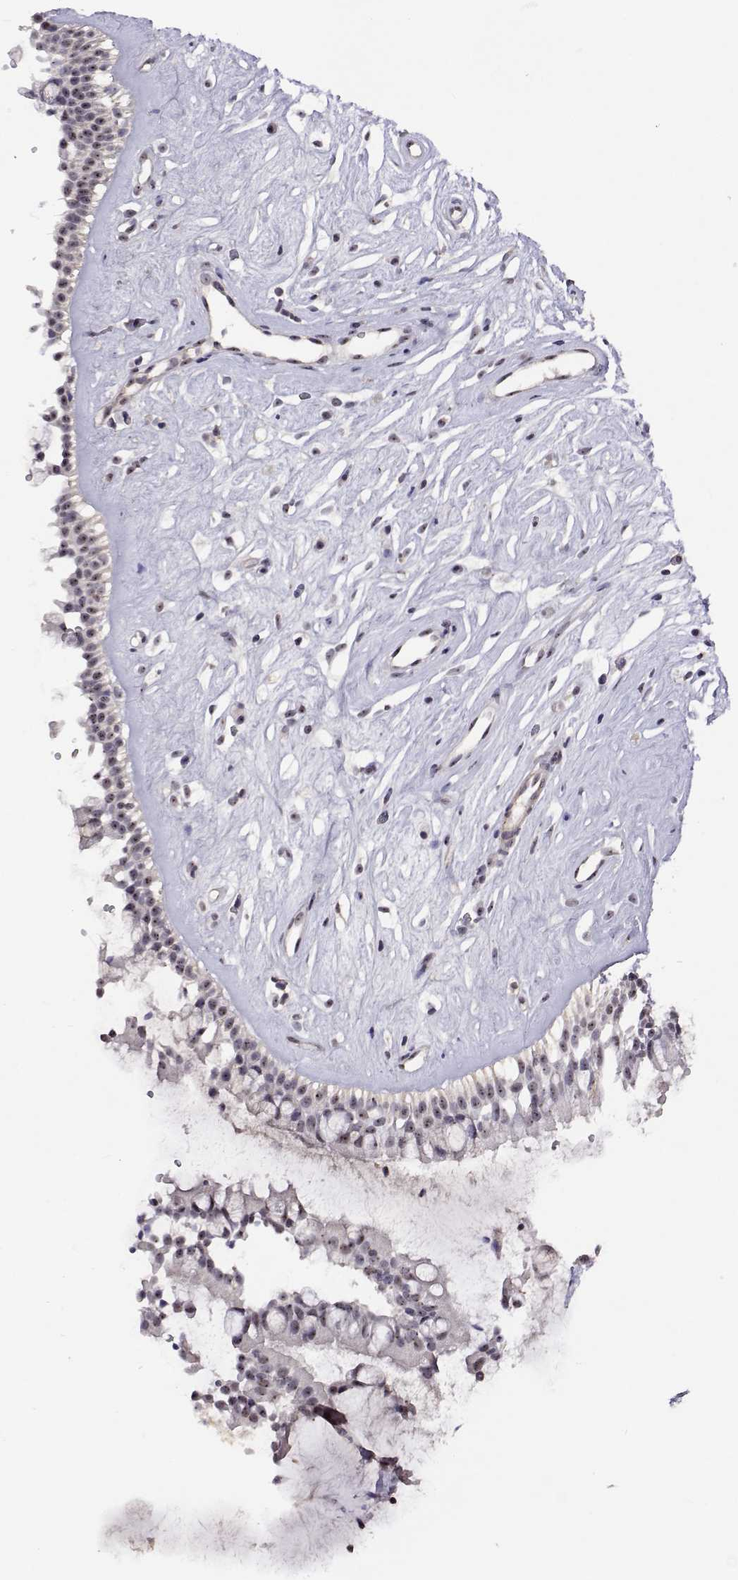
{"staining": {"intensity": "weak", "quantity": "<25%", "location": "nuclear"}, "tissue": "nasopharynx", "cell_type": "Respiratory epithelial cells", "image_type": "normal", "snomed": [{"axis": "morphology", "description": "Normal tissue, NOS"}, {"axis": "topography", "description": "Nasopharynx"}], "caption": "High magnification brightfield microscopy of normal nasopharynx stained with DAB (brown) and counterstained with hematoxylin (blue): respiratory epithelial cells show no significant staining.", "gene": "NHP2", "patient": {"sex": "male", "age": 32}}